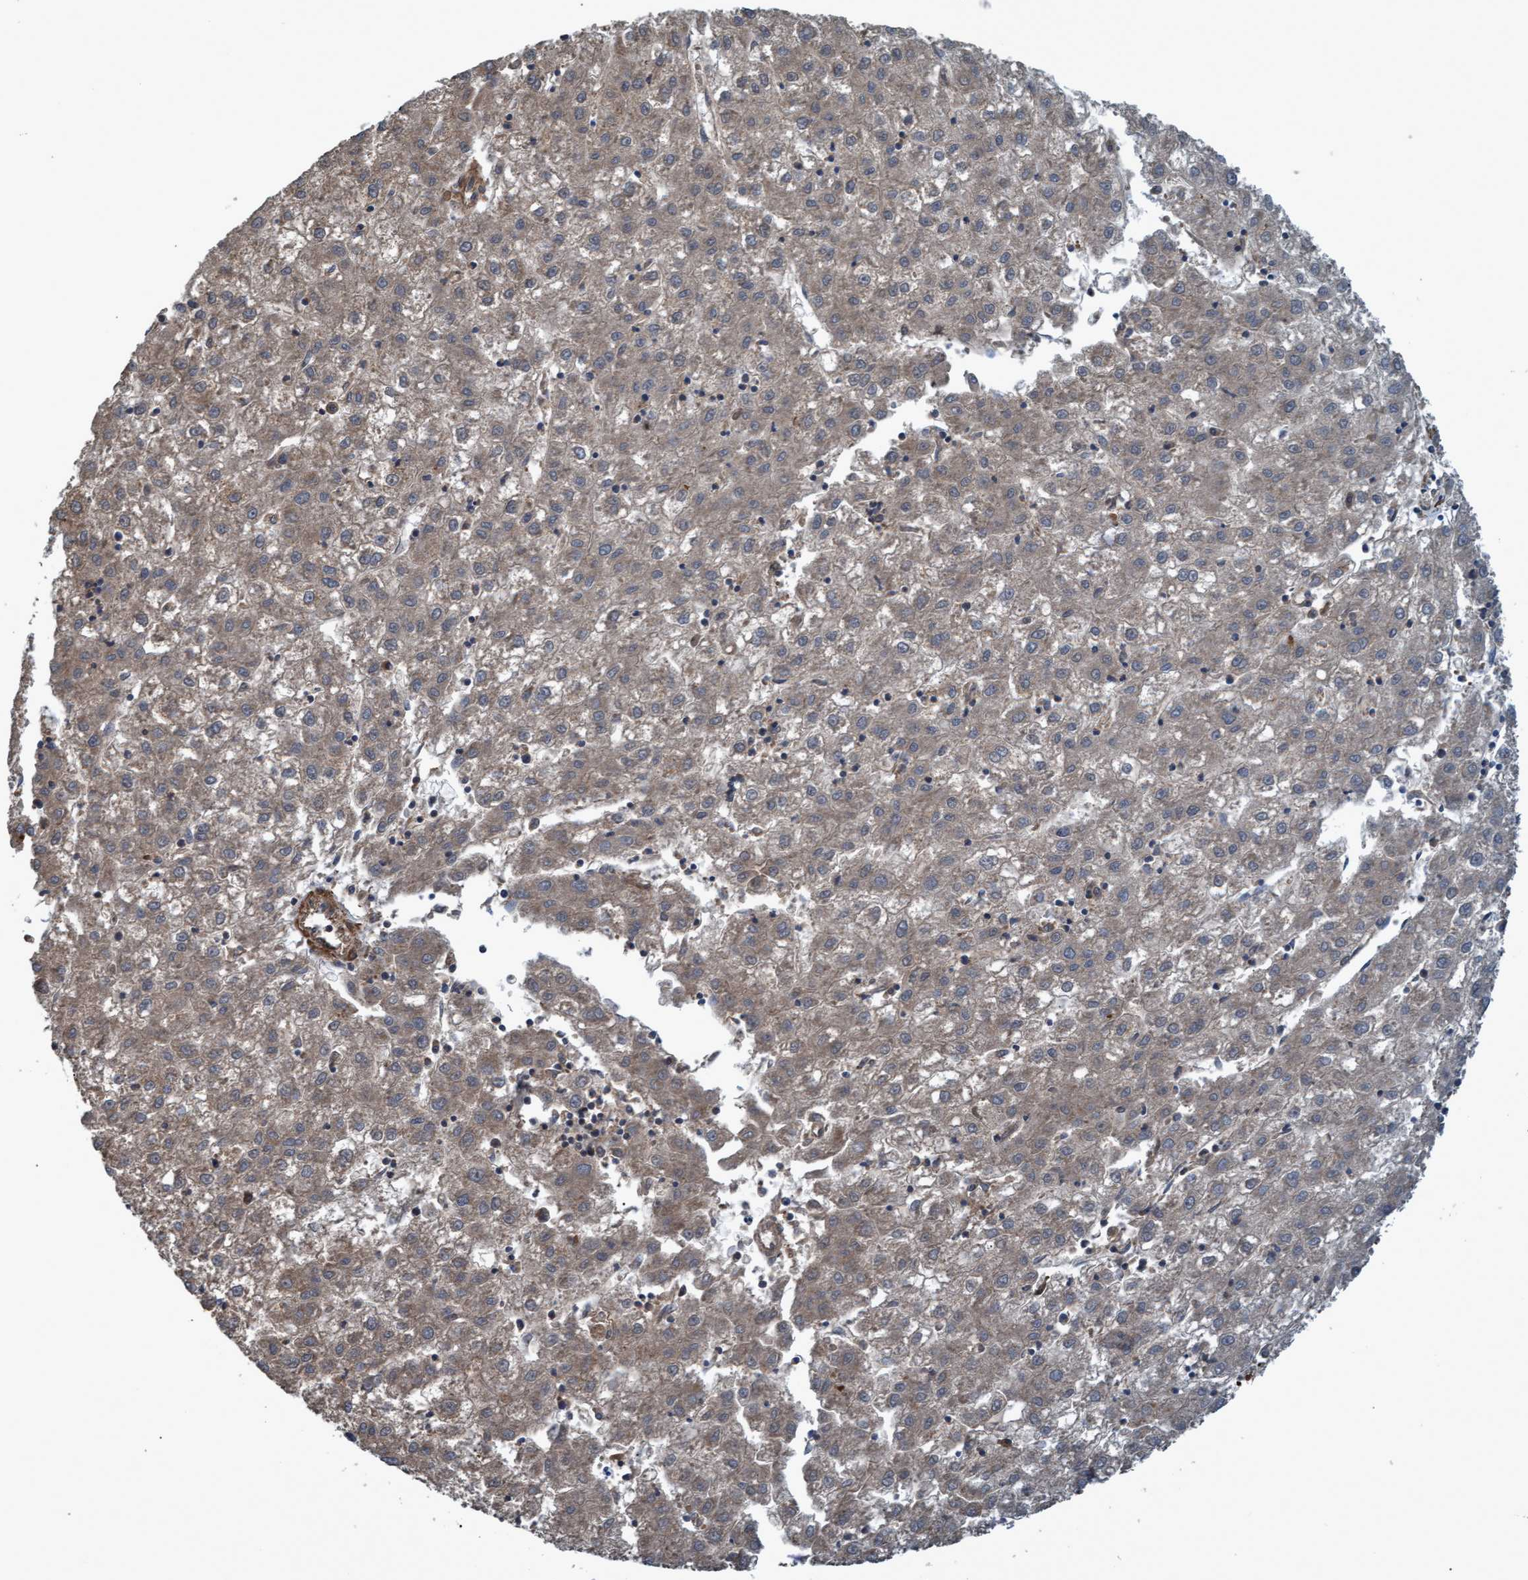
{"staining": {"intensity": "weak", "quantity": ">75%", "location": "cytoplasmic/membranous"}, "tissue": "liver cancer", "cell_type": "Tumor cells", "image_type": "cancer", "snomed": [{"axis": "morphology", "description": "Carcinoma, Hepatocellular, NOS"}, {"axis": "topography", "description": "Liver"}], "caption": "Liver hepatocellular carcinoma stained with a protein marker demonstrates weak staining in tumor cells.", "gene": "GGT6", "patient": {"sex": "male", "age": 72}}